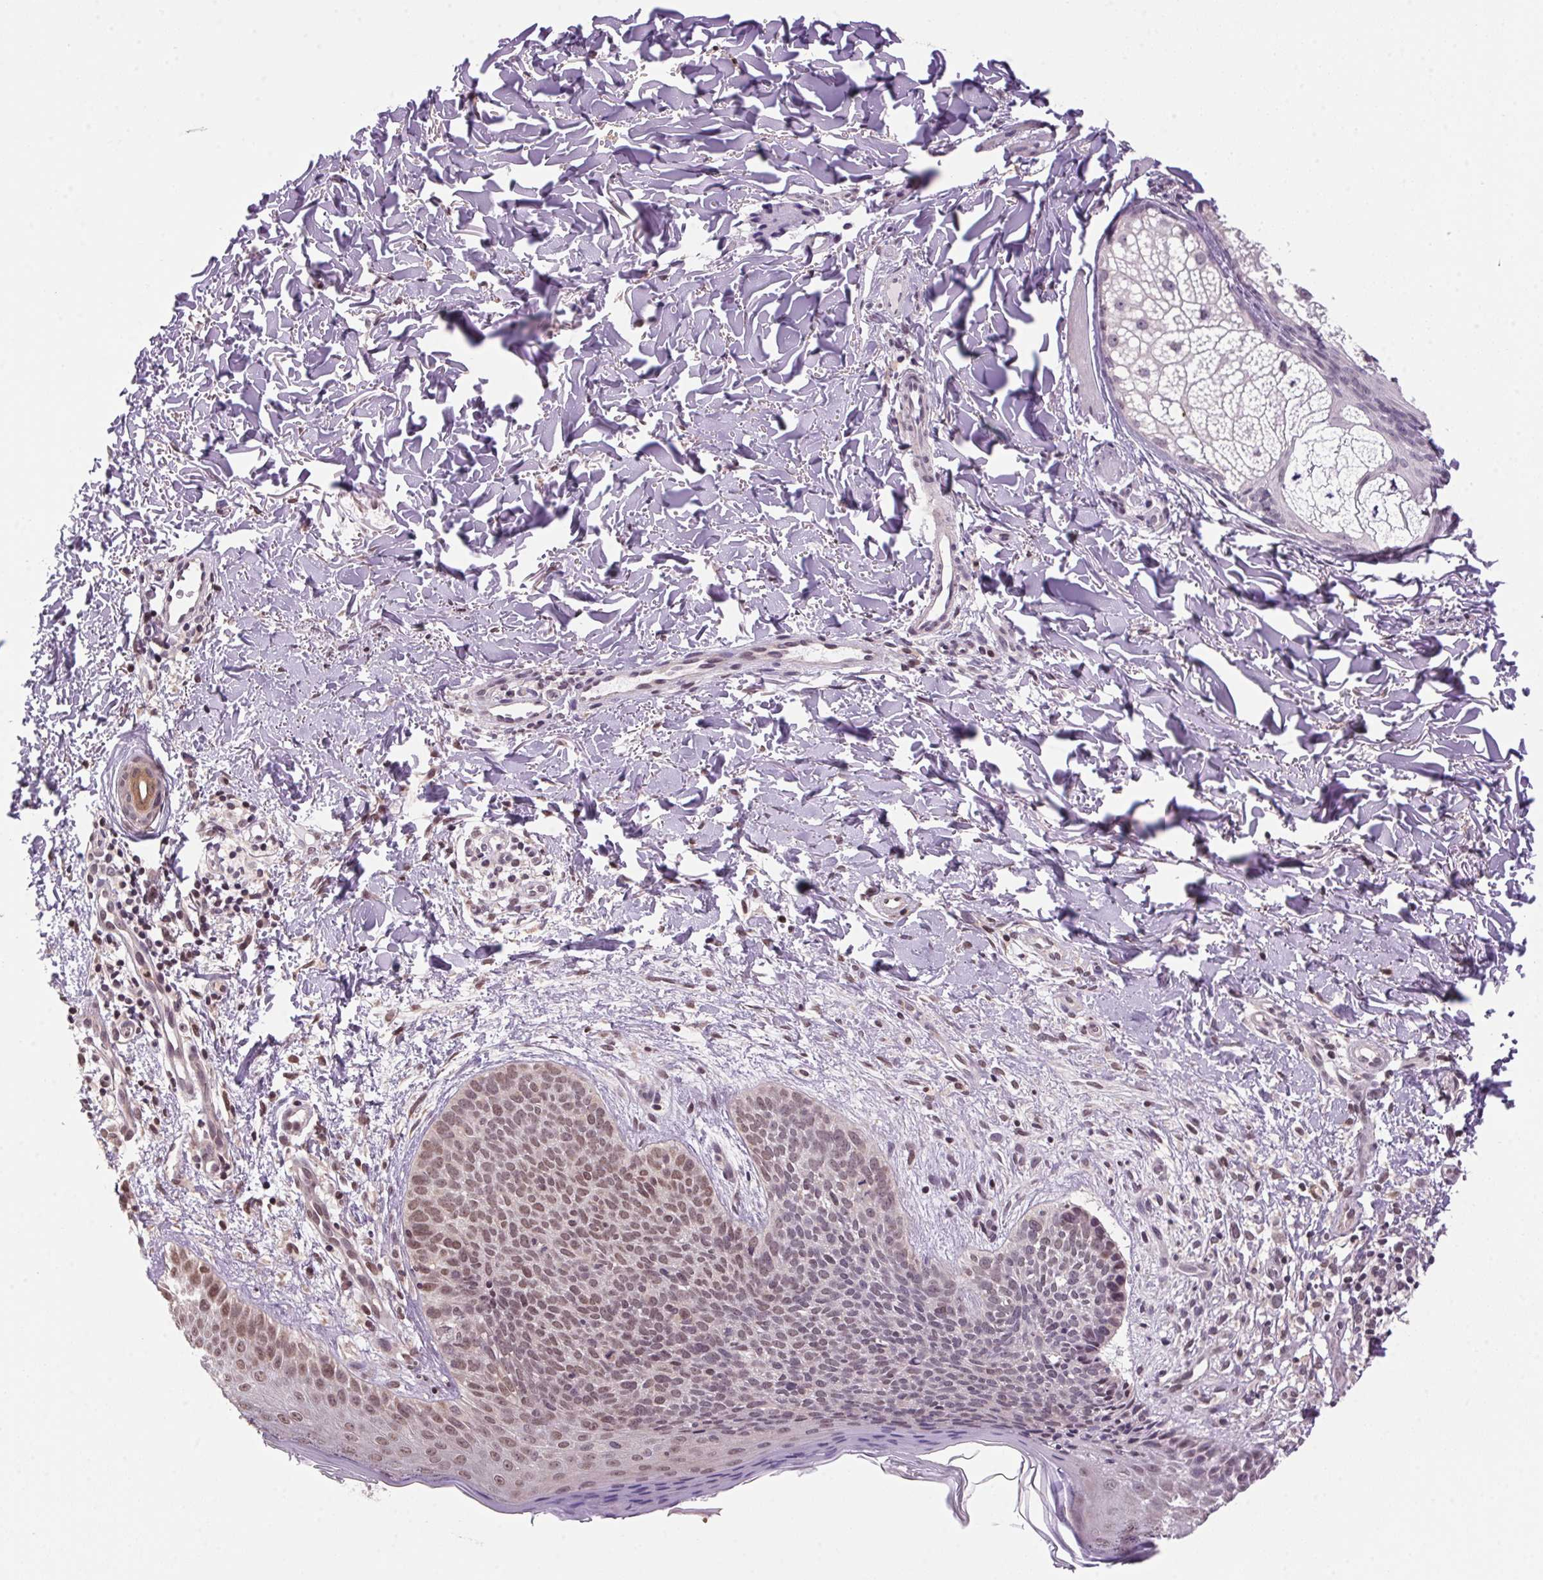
{"staining": {"intensity": "moderate", "quantity": "25%-75%", "location": "nuclear"}, "tissue": "skin cancer", "cell_type": "Tumor cells", "image_type": "cancer", "snomed": [{"axis": "morphology", "description": "Basal cell carcinoma"}, {"axis": "topography", "description": "Skin"}], "caption": "Protein expression analysis of basal cell carcinoma (skin) displays moderate nuclear expression in approximately 25%-75% of tumor cells. (brown staining indicates protein expression, while blue staining denotes nuclei).", "gene": "VWA3B", "patient": {"sex": "male", "age": 57}}